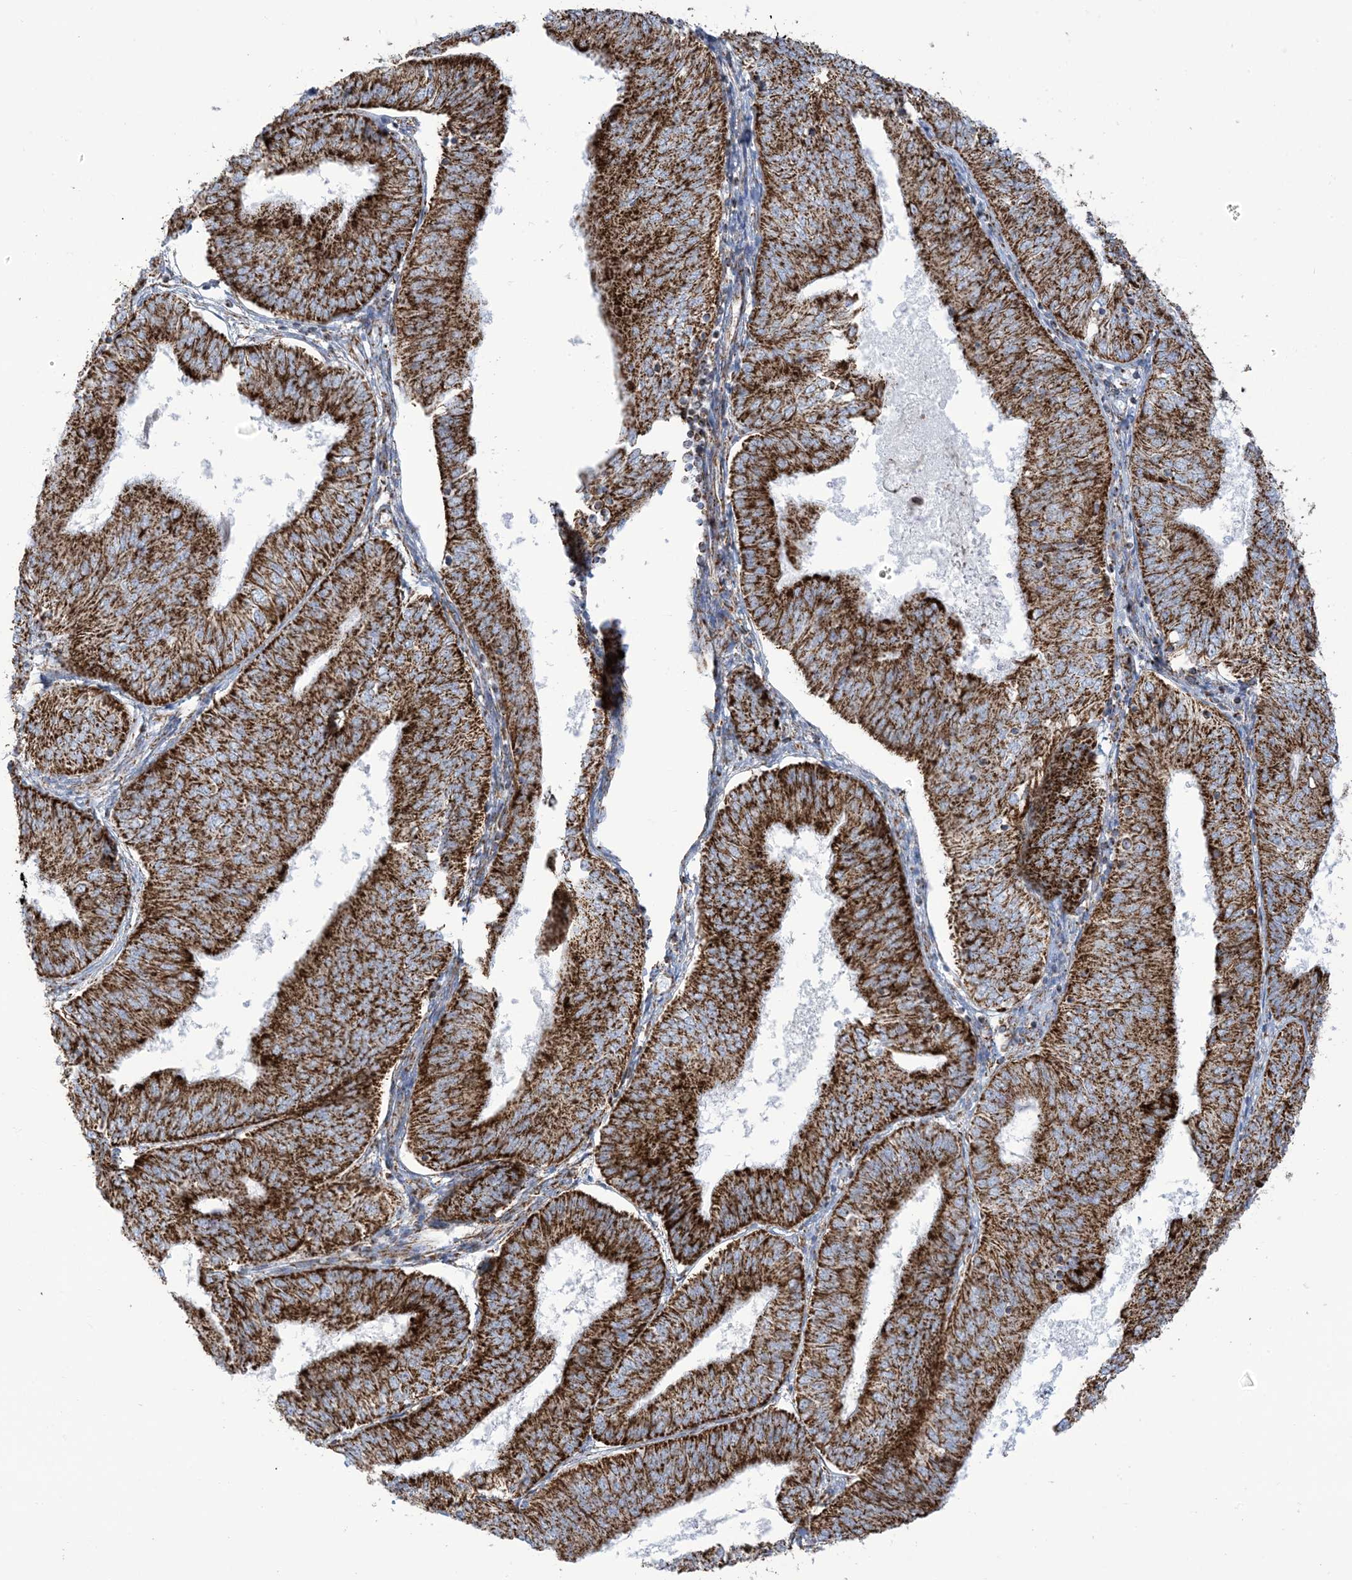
{"staining": {"intensity": "strong", "quantity": ">75%", "location": "cytoplasmic/membranous"}, "tissue": "endometrial cancer", "cell_type": "Tumor cells", "image_type": "cancer", "snomed": [{"axis": "morphology", "description": "Adenocarcinoma, NOS"}, {"axis": "topography", "description": "Endometrium"}], "caption": "High-power microscopy captured an immunohistochemistry image of endometrial adenocarcinoma, revealing strong cytoplasmic/membranous expression in about >75% of tumor cells.", "gene": "SAMM50", "patient": {"sex": "female", "age": 58}}